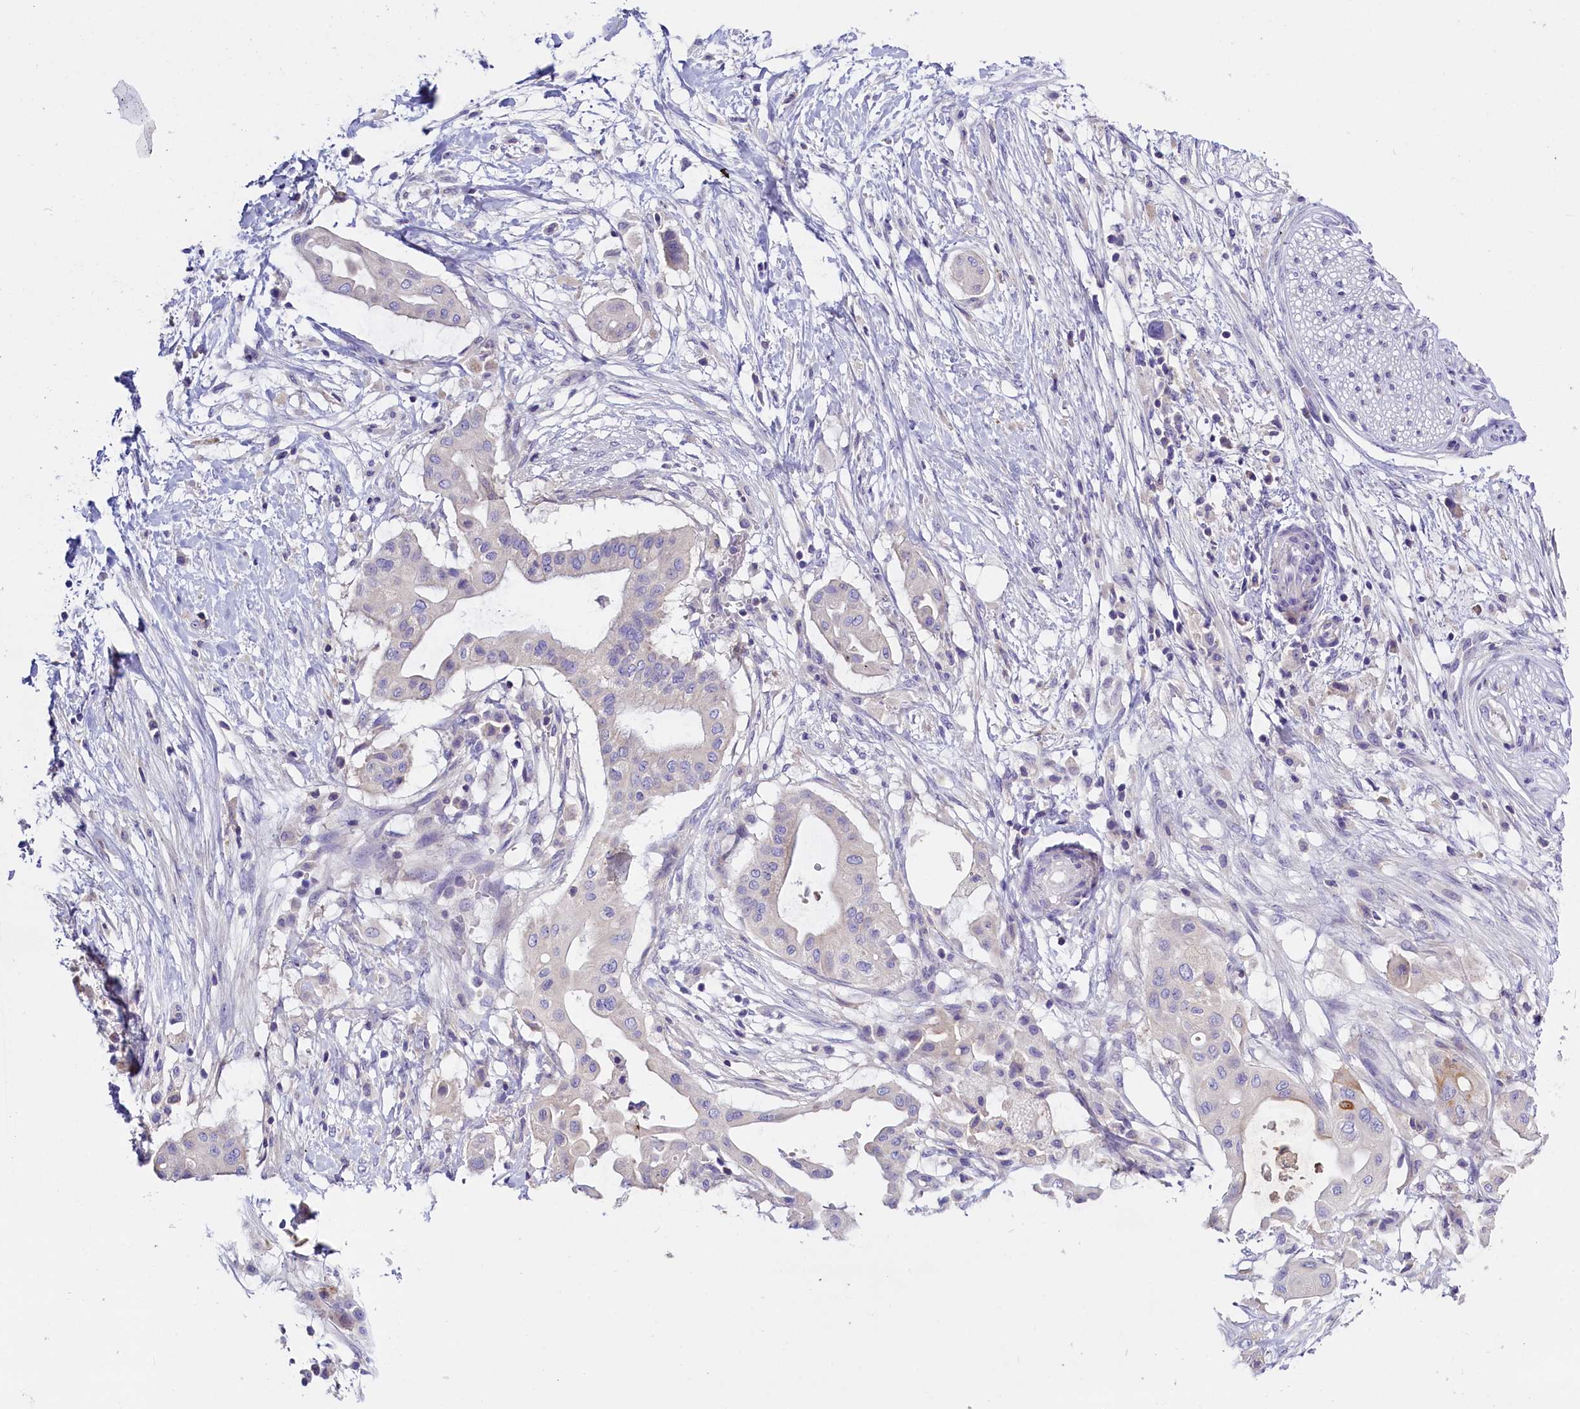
{"staining": {"intensity": "negative", "quantity": "none", "location": "none"}, "tissue": "pancreatic cancer", "cell_type": "Tumor cells", "image_type": "cancer", "snomed": [{"axis": "morphology", "description": "Adenocarcinoma, NOS"}, {"axis": "topography", "description": "Pancreas"}], "caption": "IHC micrograph of pancreatic cancer stained for a protein (brown), which demonstrates no staining in tumor cells.", "gene": "RTTN", "patient": {"sex": "male", "age": 68}}